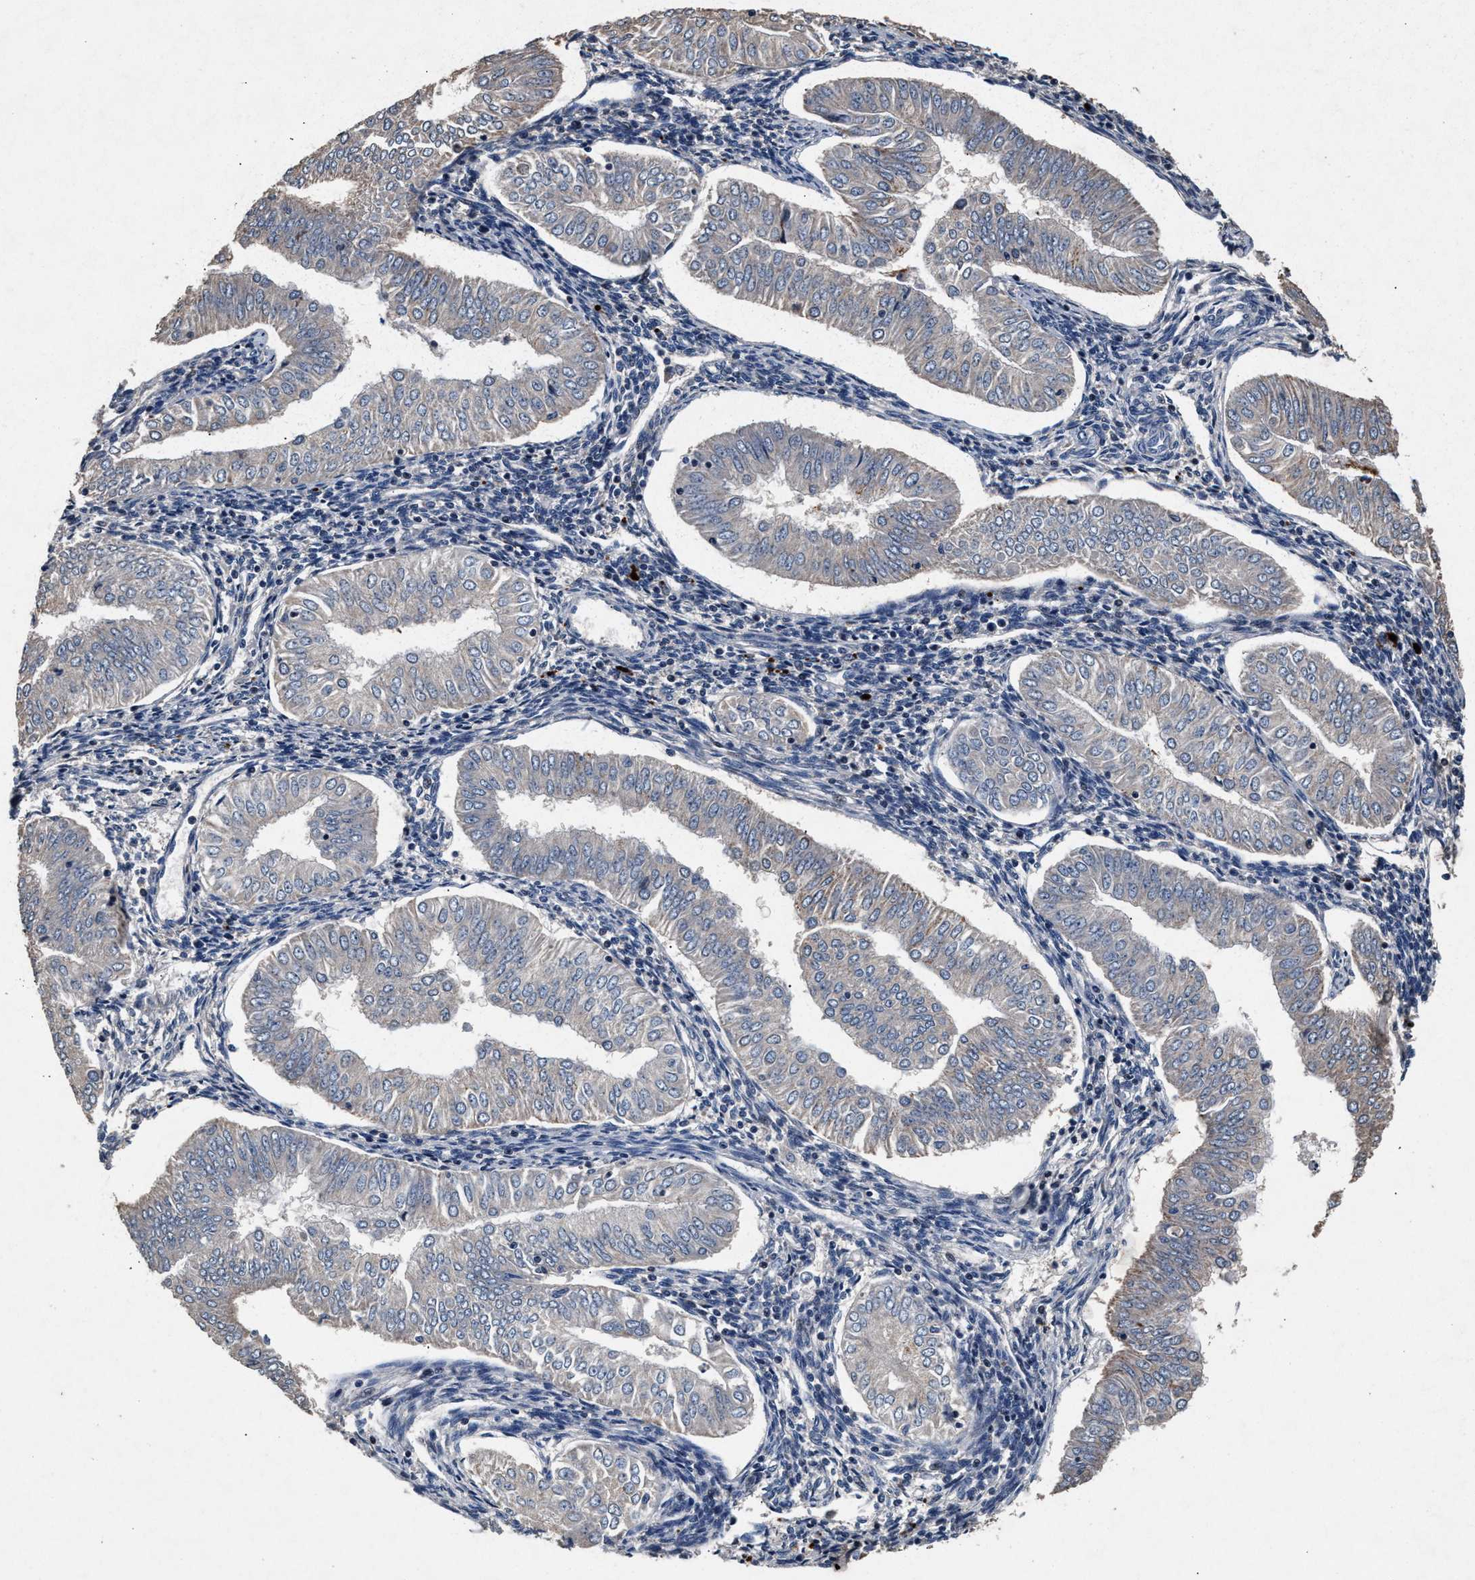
{"staining": {"intensity": "weak", "quantity": "<25%", "location": "cytoplasmic/membranous"}, "tissue": "endometrial cancer", "cell_type": "Tumor cells", "image_type": "cancer", "snomed": [{"axis": "morphology", "description": "Normal tissue, NOS"}, {"axis": "morphology", "description": "Adenocarcinoma, NOS"}, {"axis": "topography", "description": "Endometrium"}], "caption": "This is an IHC photomicrograph of human adenocarcinoma (endometrial). There is no staining in tumor cells.", "gene": "PKD2L1", "patient": {"sex": "female", "age": 53}}